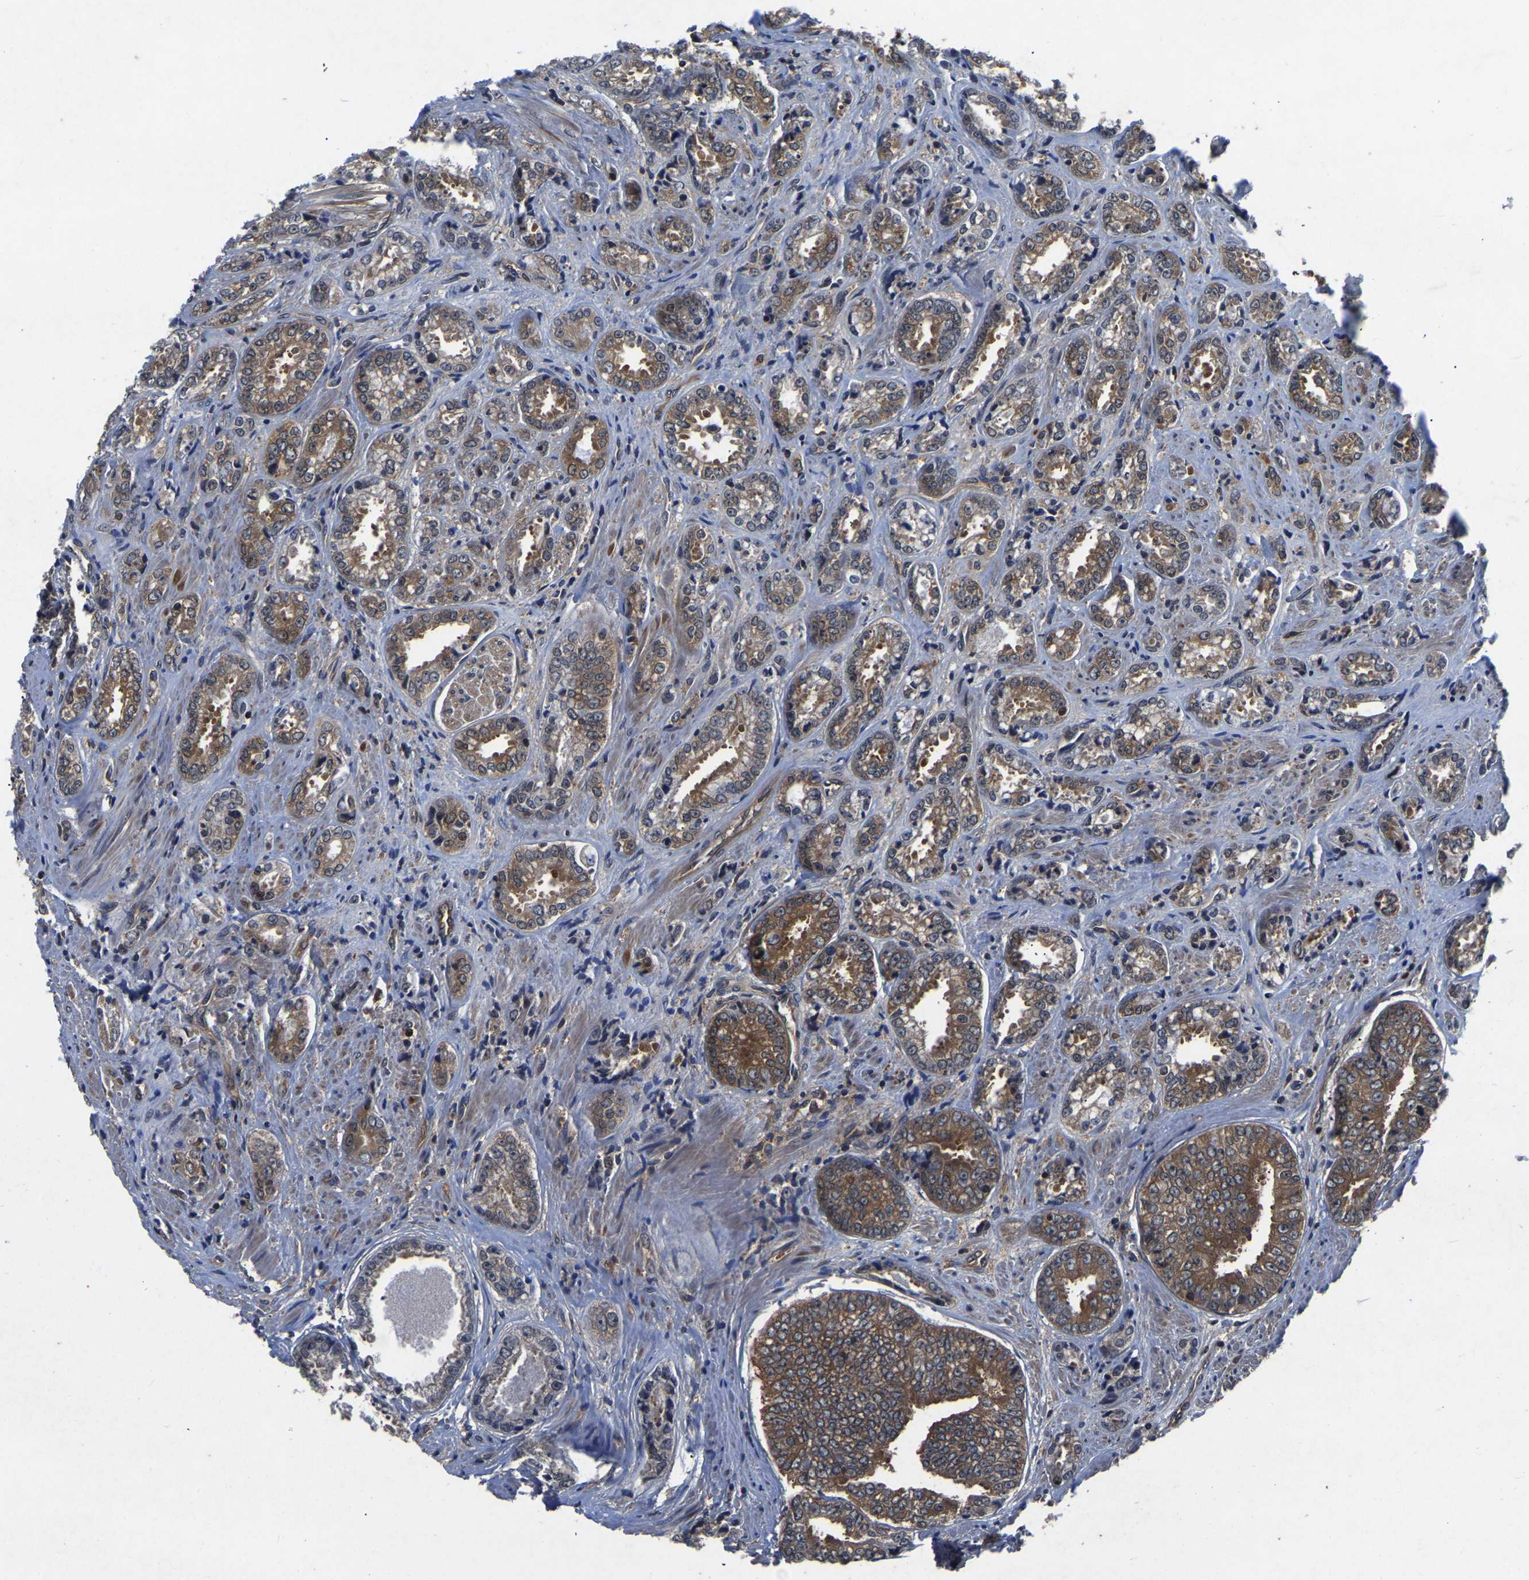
{"staining": {"intensity": "moderate", "quantity": ">75%", "location": "cytoplasmic/membranous"}, "tissue": "prostate cancer", "cell_type": "Tumor cells", "image_type": "cancer", "snomed": [{"axis": "morphology", "description": "Adenocarcinoma, High grade"}, {"axis": "topography", "description": "Prostate"}], "caption": "High-grade adenocarcinoma (prostate) tissue exhibits moderate cytoplasmic/membranous positivity in approximately >75% of tumor cells", "gene": "FGD5", "patient": {"sex": "male", "age": 61}}